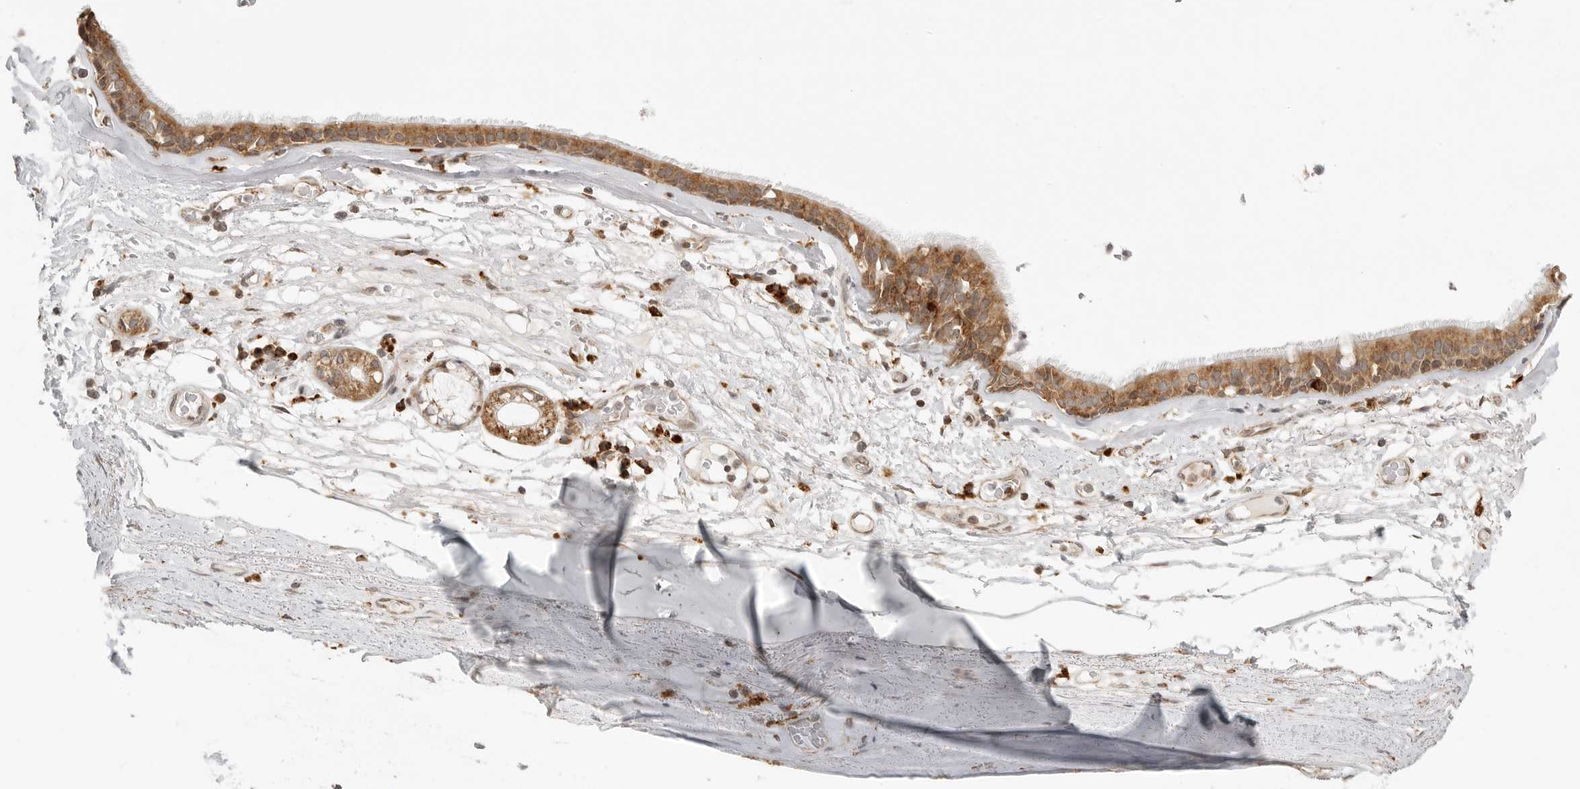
{"staining": {"intensity": "negative", "quantity": "none", "location": "none"}, "tissue": "adipose tissue", "cell_type": "Adipocytes", "image_type": "normal", "snomed": [{"axis": "morphology", "description": "Normal tissue, NOS"}, {"axis": "topography", "description": "Cartilage tissue"}], "caption": "Immunohistochemical staining of benign adipose tissue reveals no significant positivity in adipocytes.", "gene": "IDUA", "patient": {"sex": "female", "age": 63}}